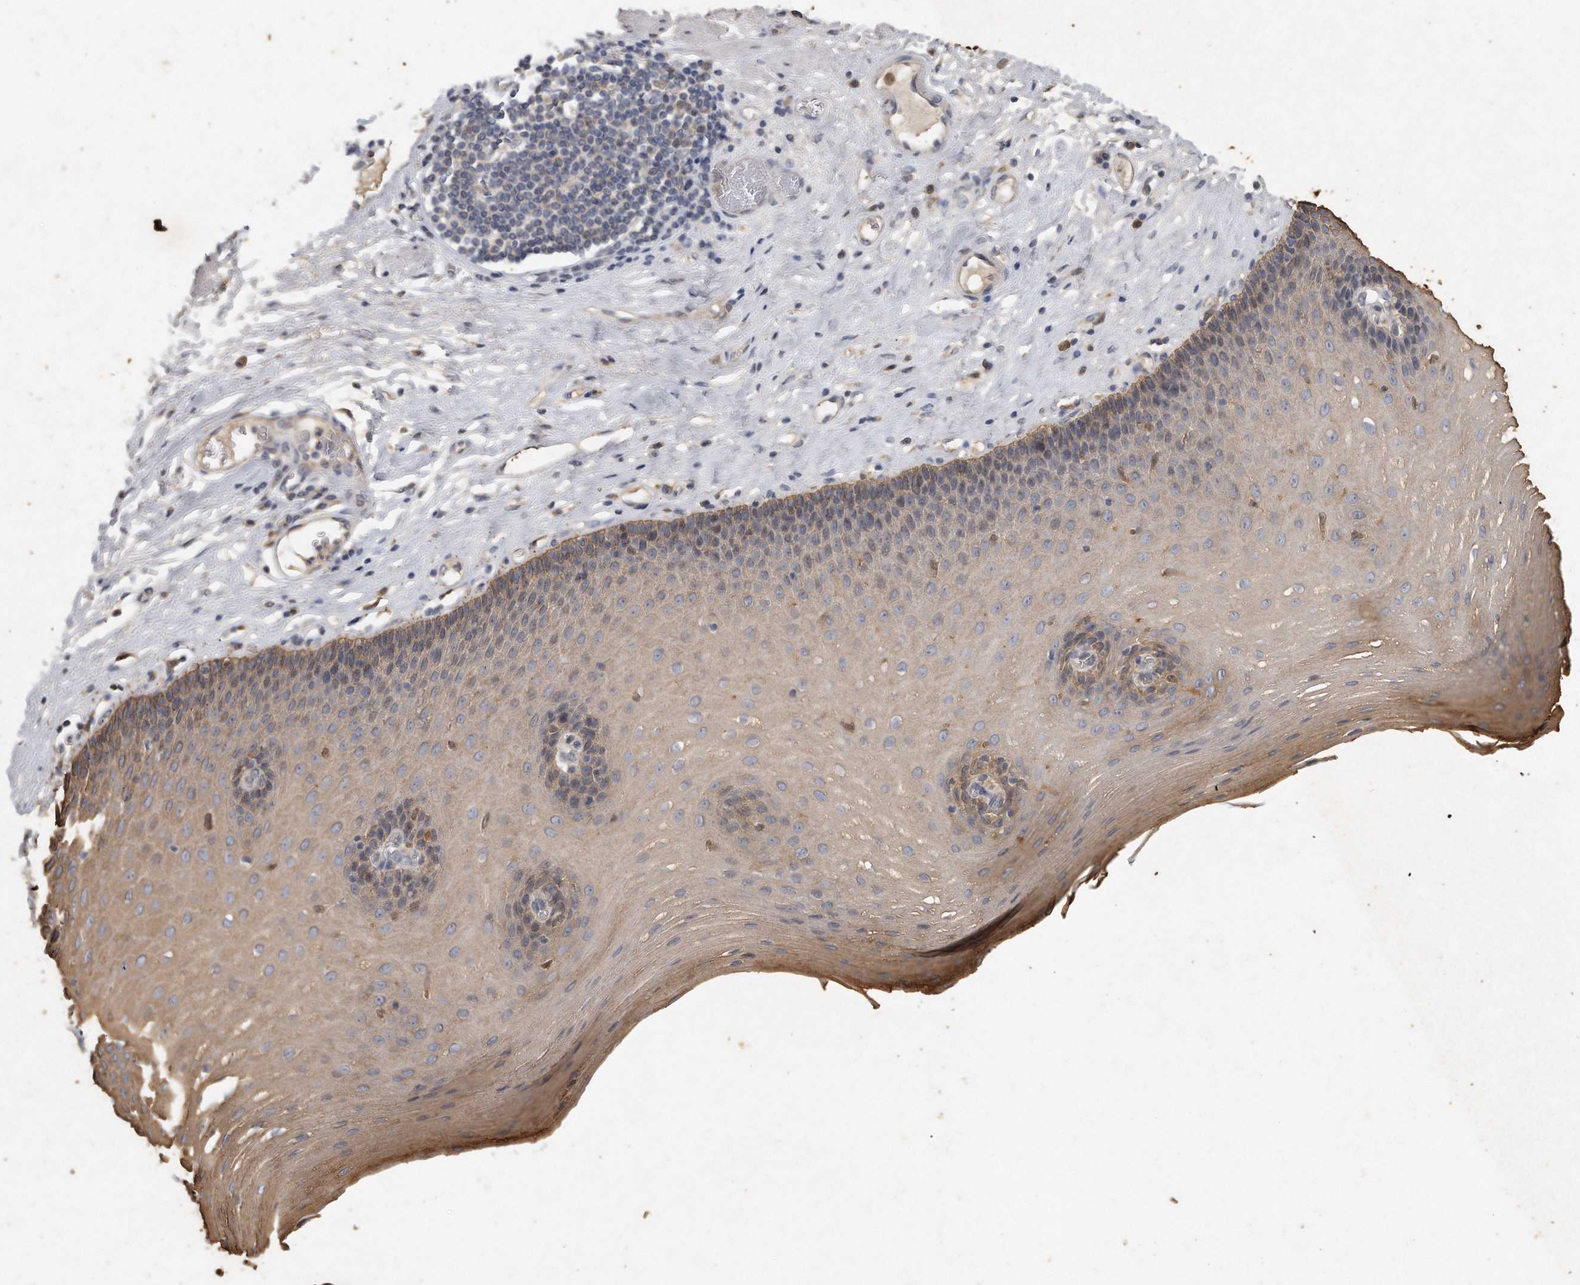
{"staining": {"intensity": "moderate", "quantity": "<25%", "location": "cytoplasmic/membranous"}, "tissue": "esophagus", "cell_type": "Squamous epithelial cells", "image_type": "normal", "snomed": [{"axis": "morphology", "description": "Normal tissue, NOS"}, {"axis": "topography", "description": "Esophagus"}], "caption": "This is an image of immunohistochemistry (IHC) staining of normal esophagus, which shows moderate positivity in the cytoplasmic/membranous of squamous epithelial cells.", "gene": "CAMK1", "patient": {"sex": "male", "age": 62}}